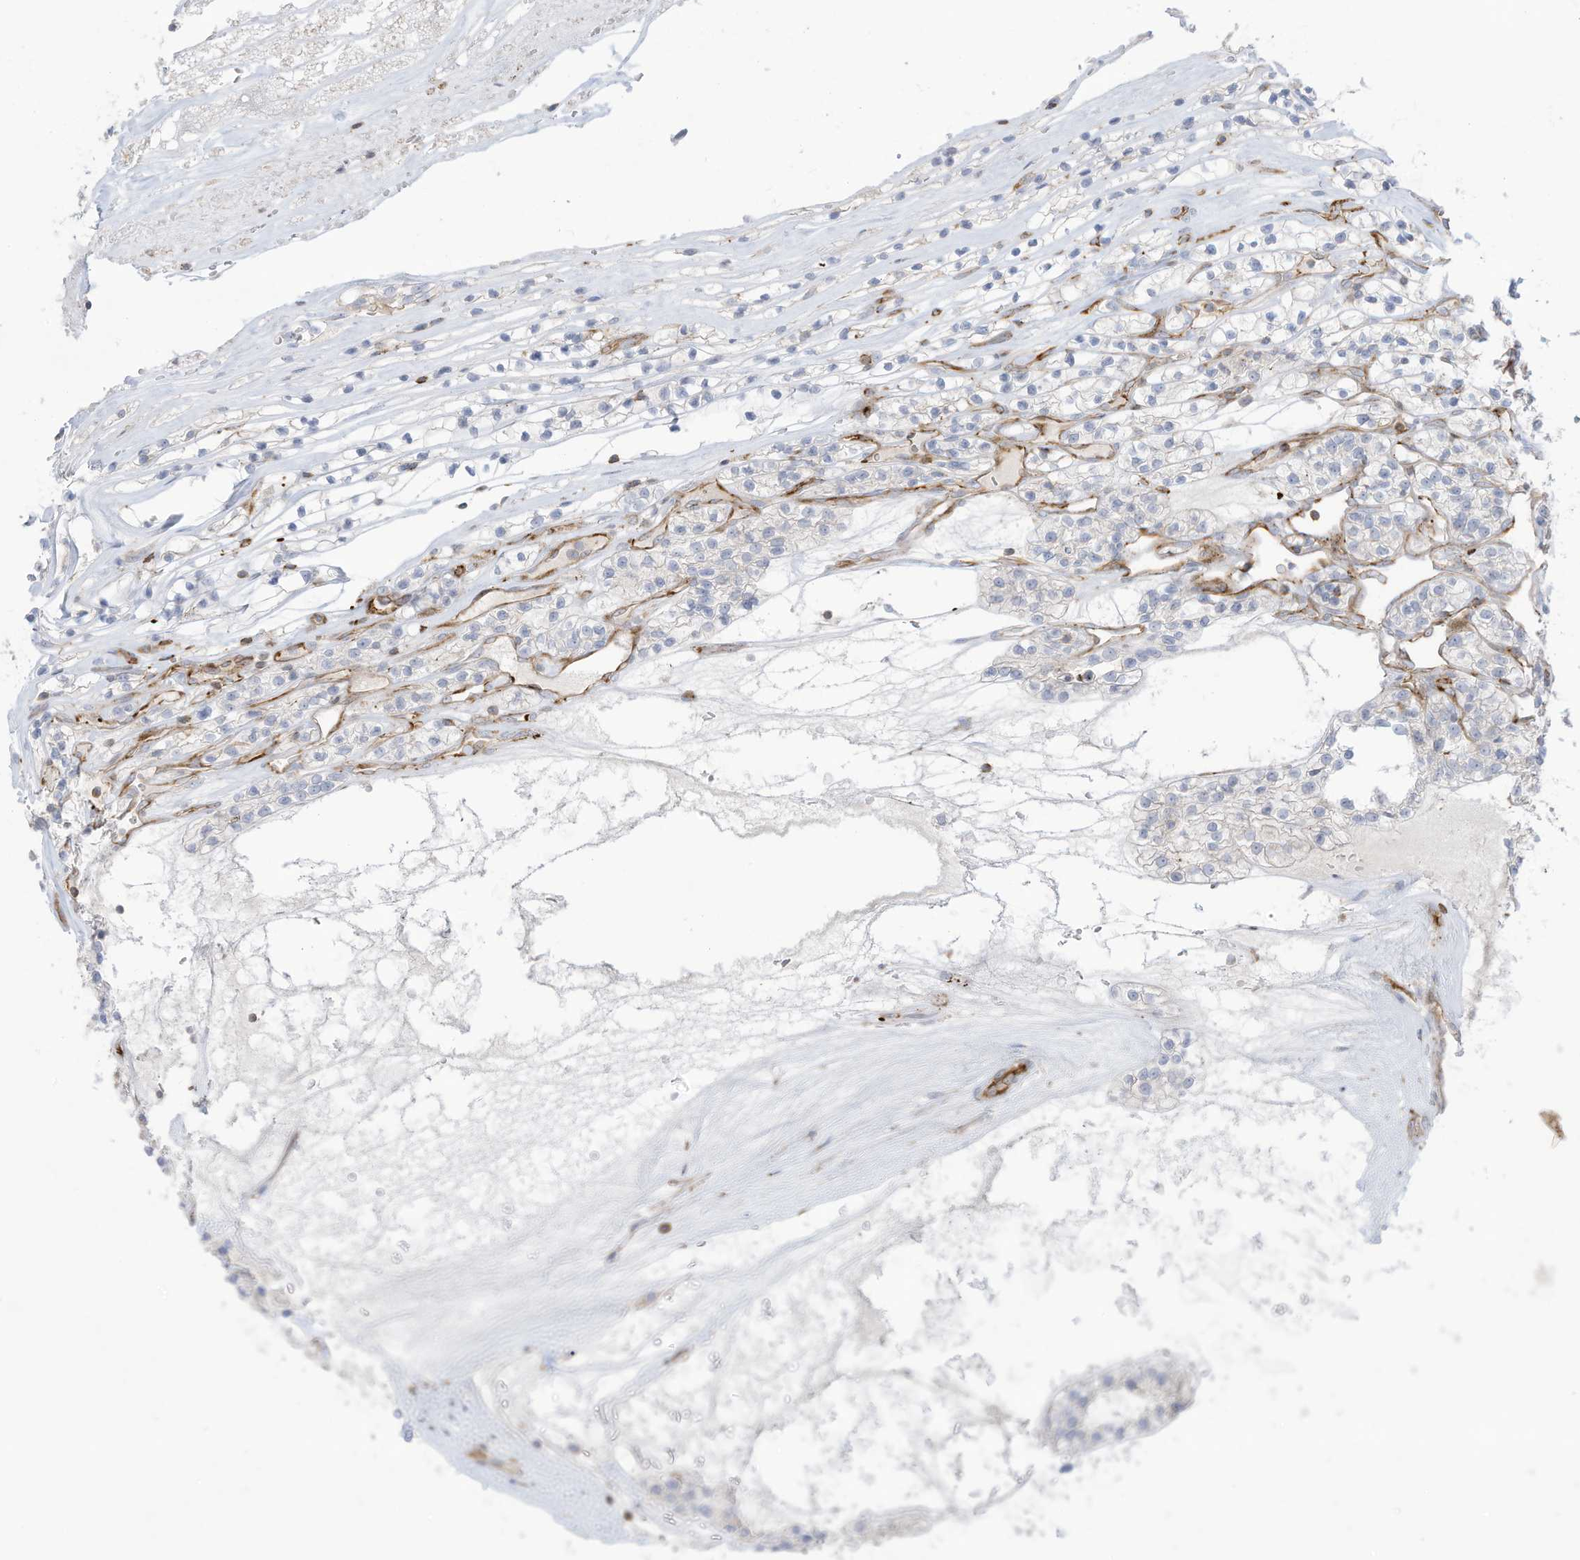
{"staining": {"intensity": "negative", "quantity": "none", "location": "none"}, "tissue": "renal cancer", "cell_type": "Tumor cells", "image_type": "cancer", "snomed": [{"axis": "morphology", "description": "Adenocarcinoma, NOS"}, {"axis": "topography", "description": "Kidney"}], "caption": "IHC photomicrograph of human renal cancer stained for a protein (brown), which reveals no staining in tumor cells. Nuclei are stained in blue.", "gene": "THNSL2", "patient": {"sex": "female", "age": 57}}